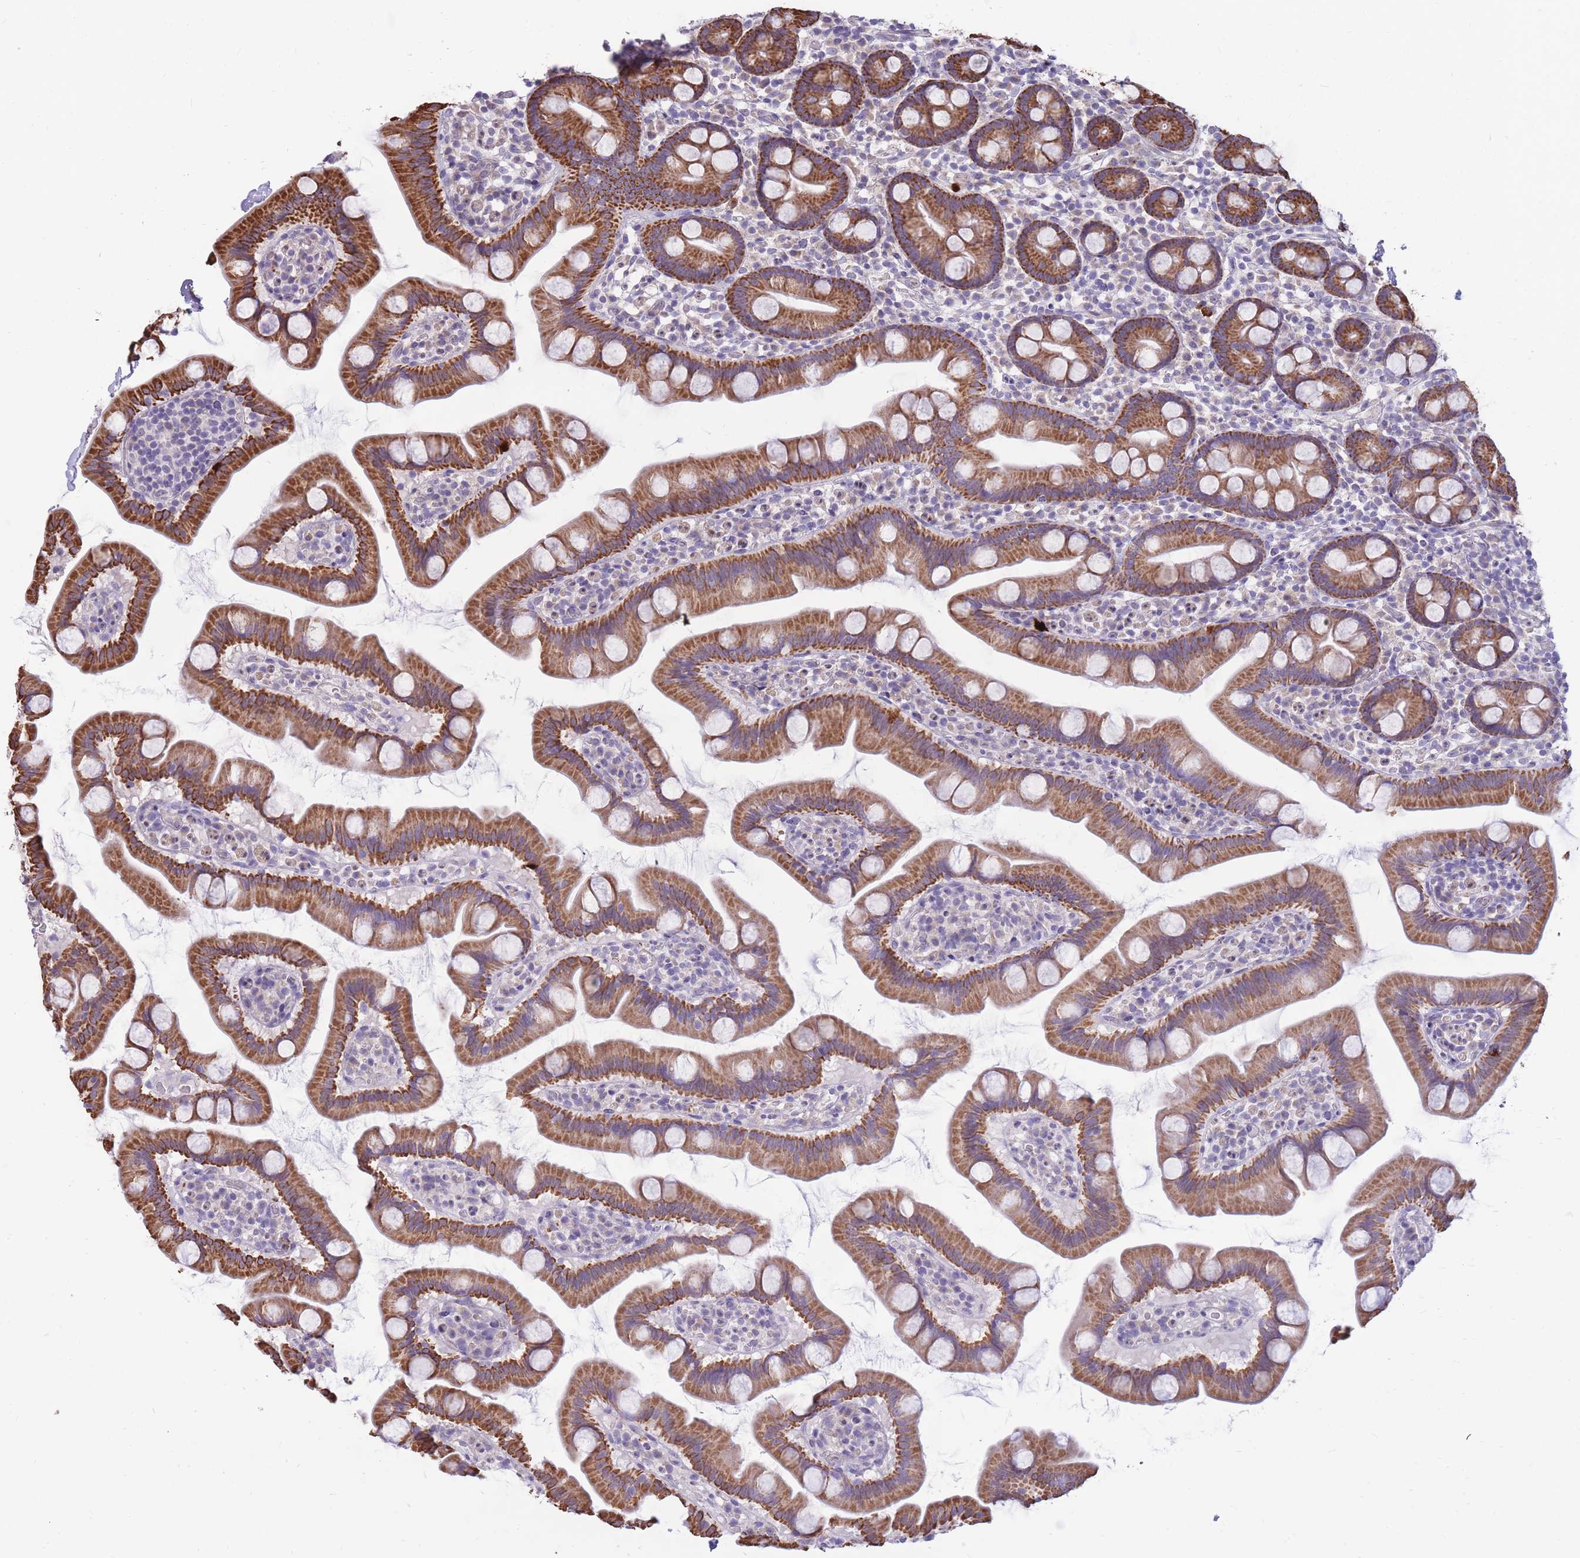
{"staining": {"intensity": "moderate", "quantity": ">75%", "location": "cytoplasmic/membranous"}, "tissue": "small intestine", "cell_type": "Glandular cells", "image_type": "normal", "snomed": [{"axis": "morphology", "description": "Normal tissue, NOS"}, {"axis": "topography", "description": "Small intestine"}], "caption": "Glandular cells display medium levels of moderate cytoplasmic/membranous positivity in about >75% of cells in unremarkable small intestine. The protein is shown in brown color, while the nuclei are stained blue.", "gene": "RNF170", "patient": {"sex": "female", "age": 68}}